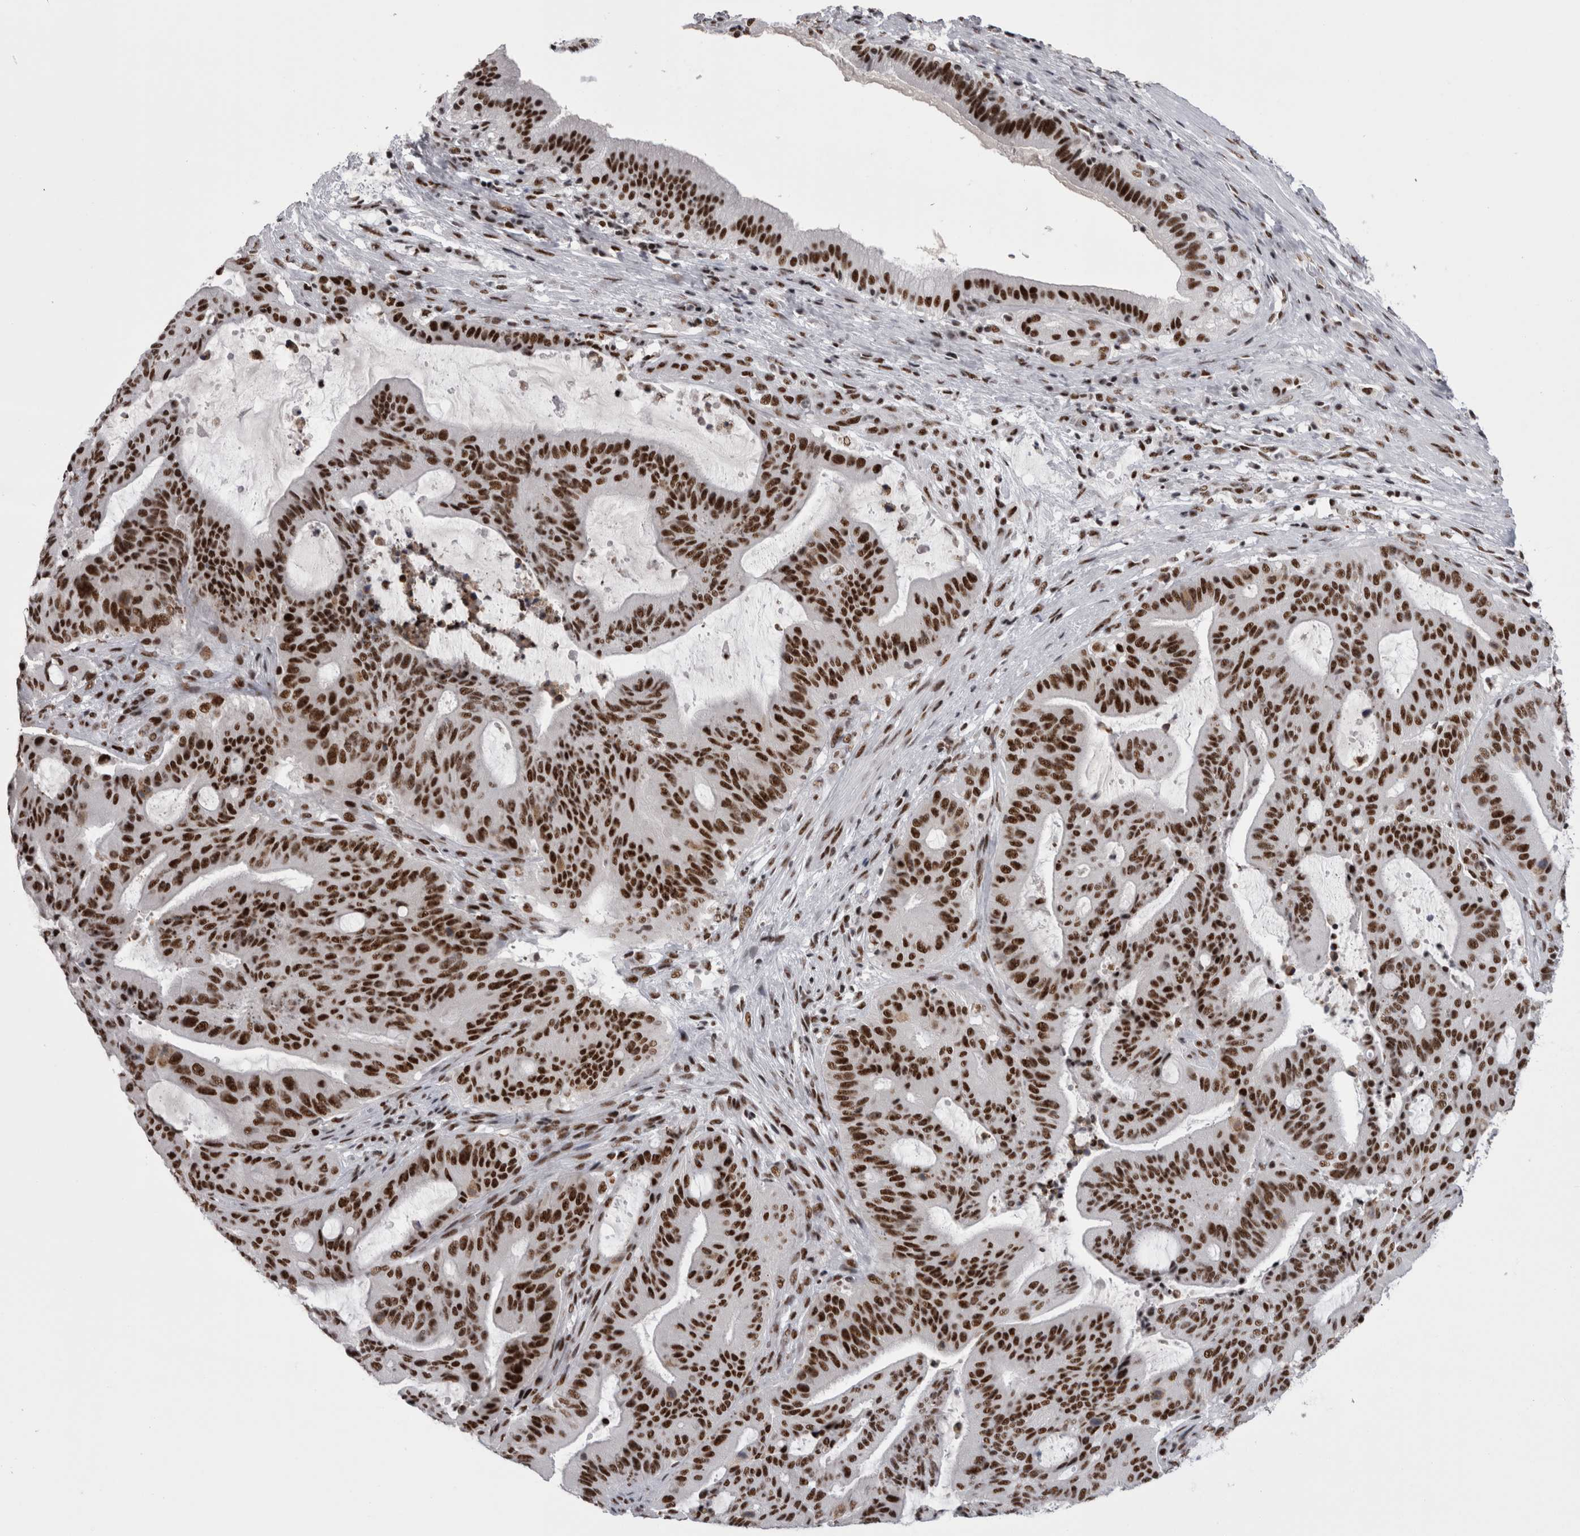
{"staining": {"intensity": "strong", "quantity": ">75%", "location": "nuclear"}, "tissue": "liver cancer", "cell_type": "Tumor cells", "image_type": "cancer", "snomed": [{"axis": "morphology", "description": "Normal tissue, NOS"}, {"axis": "morphology", "description": "Cholangiocarcinoma"}, {"axis": "topography", "description": "Liver"}, {"axis": "topography", "description": "Peripheral nerve tissue"}], "caption": "Liver cancer (cholangiocarcinoma) was stained to show a protein in brown. There is high levels of strong nuclear positivity in about >75% of tumor cells.", "gene": "SNRNP40", "patient": {"sex": "female", "age": 73}}